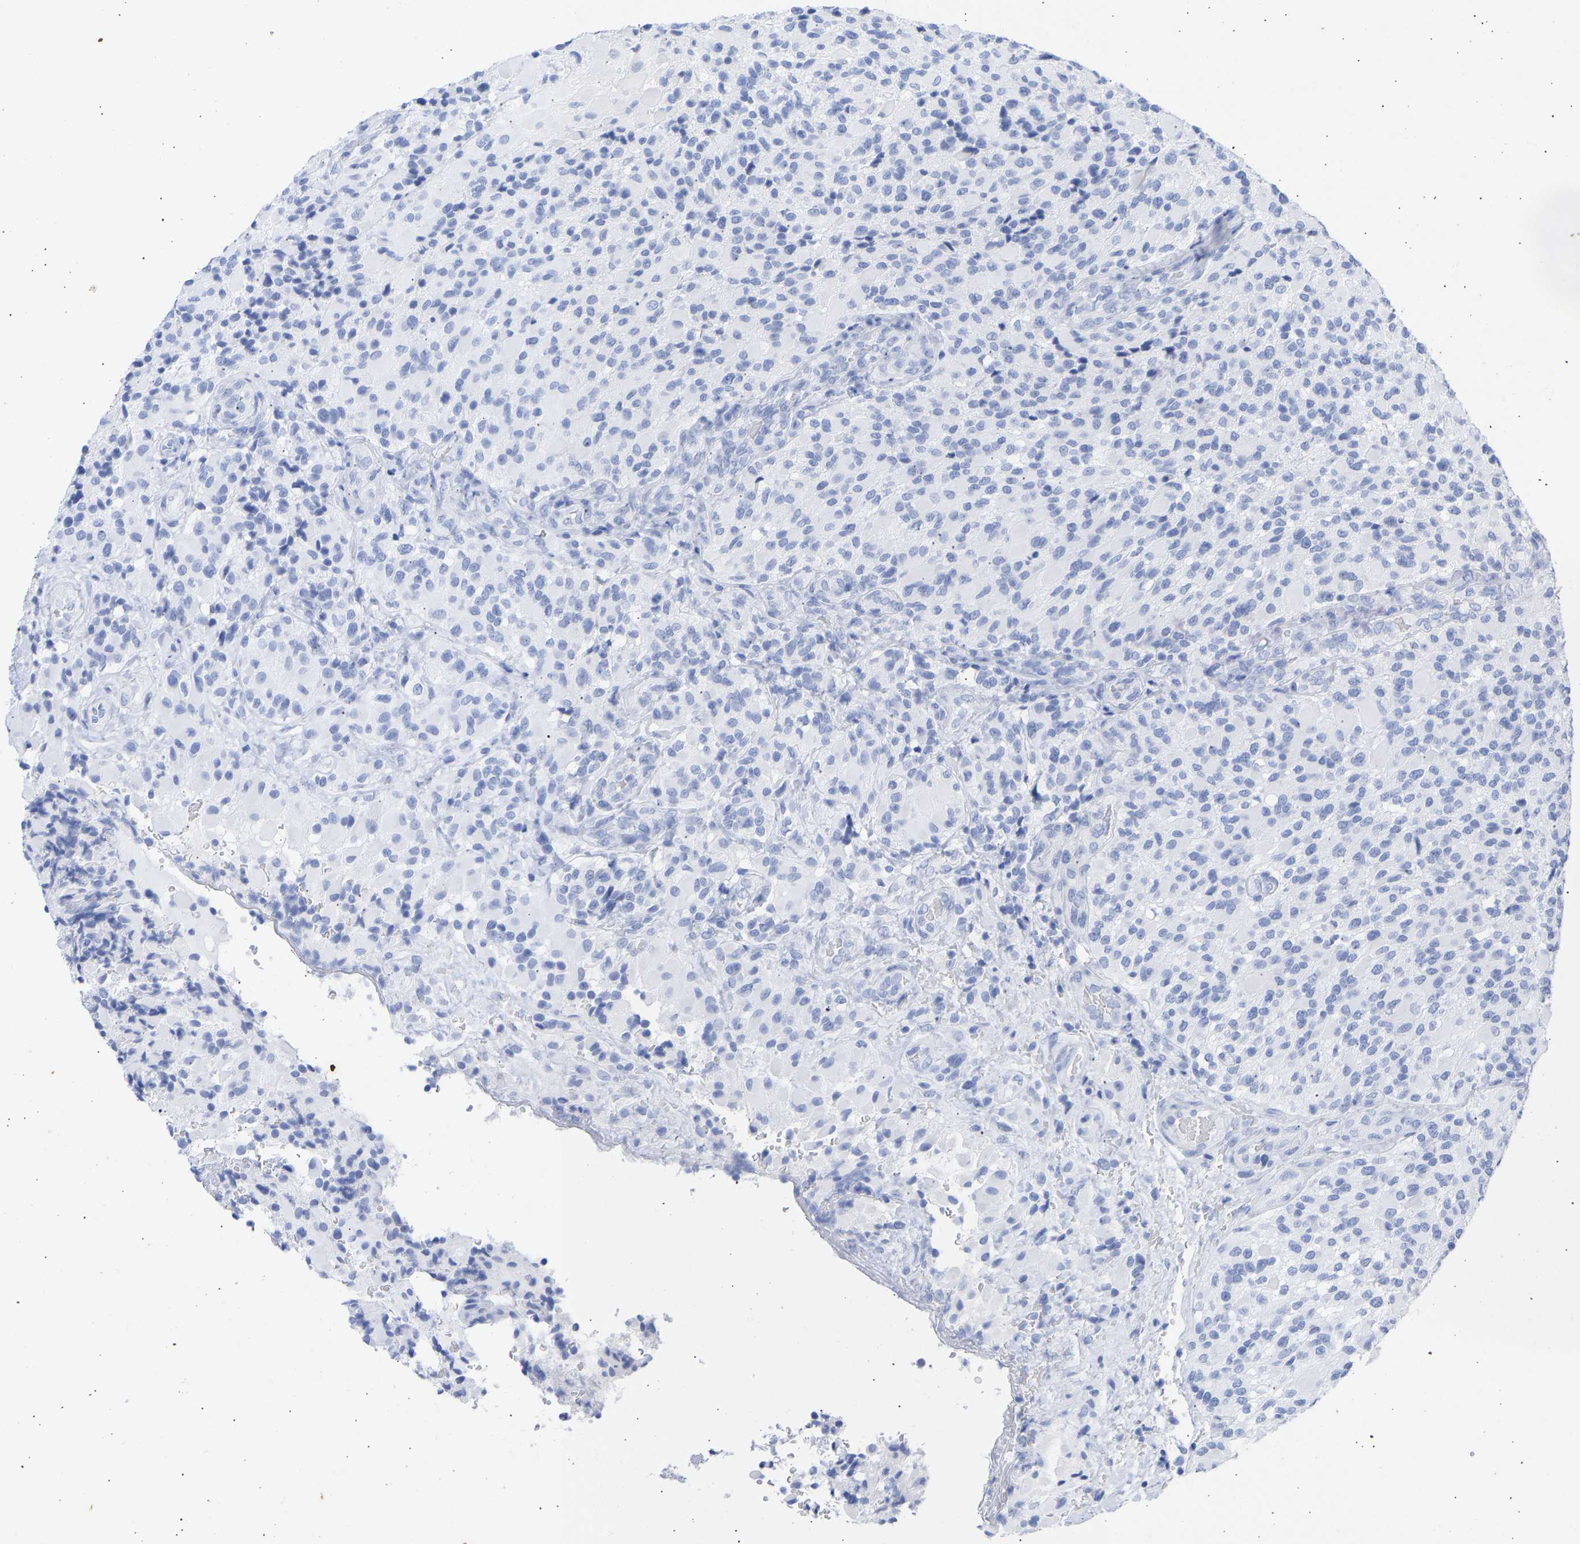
{"staining": {"intensity": "negative", "quantity": "none", "location": "none"}, "tissue": "glioma", "cell_type": "Tumor cells", "image_type": "cancer", "snomed": [{"axis": "morphology", "description": "Glioma, malignant, High grade"}, {"axis": "topography", "description": "Brain"}], "caption": "Immunohistochemistry histopathology image of neoplastic tissue: human malignant glioma (high-grade) stained with DAB displays no significant protein expression in tumor cells.", "gene": "KRT1", "patient": {"sex": "male", "age": 71}}